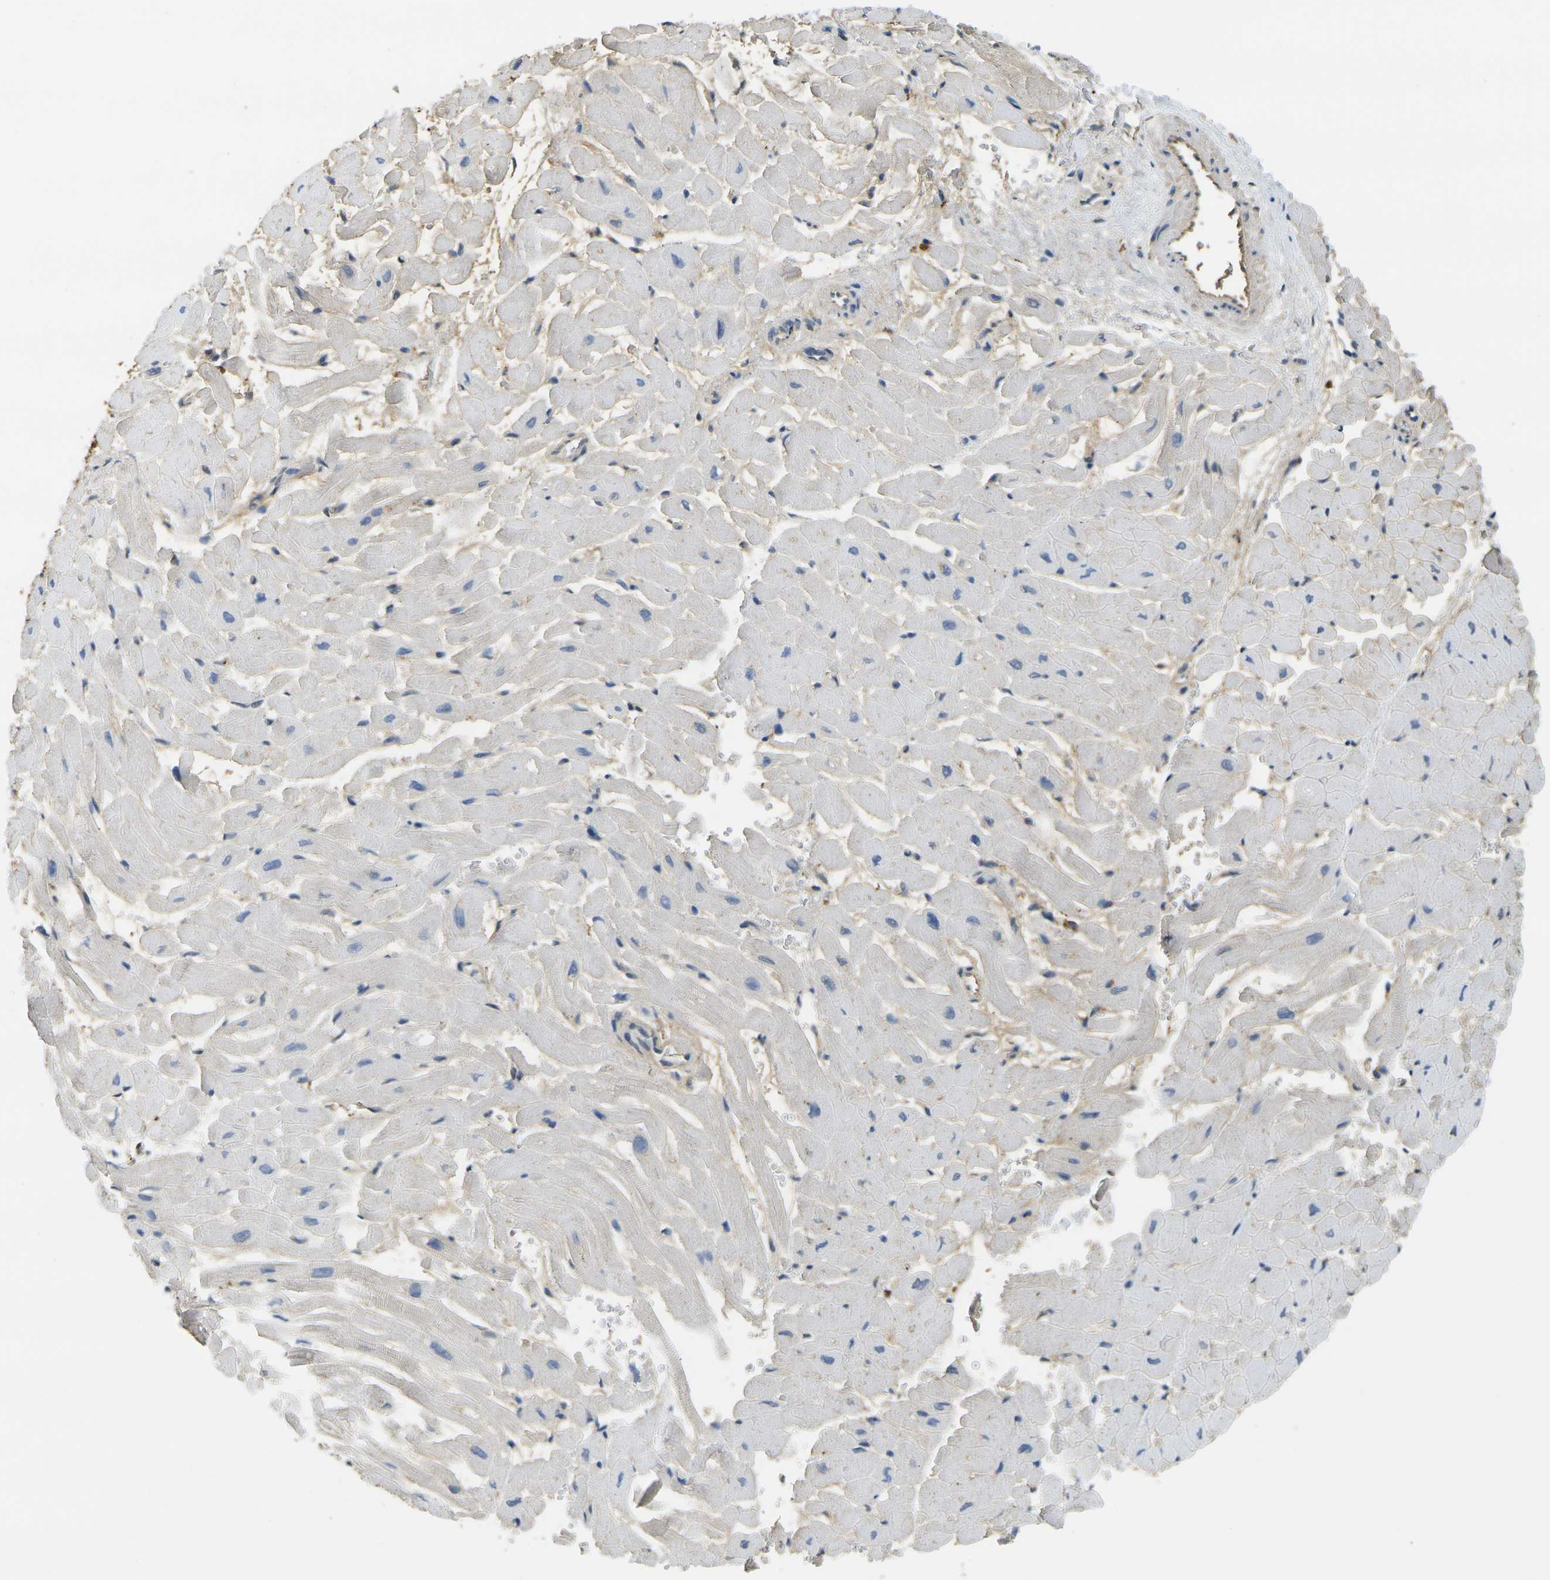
{"staining": {"intensity": "weak", "quantity": "<25%", "location": "cytoplasmic/membranous"}, "tissue": "heart muscle", "cell_type": "Cardiomyocytes", "image_type": "normal", "snomed": [{"axis": "morphology", "description": "Normal tissue, NOS"}, {"axis": "topography", "description": "Heart"}], "caption": "There is no significant expression in cardiomyocytes of heart muscle. (Stains: DAB immunohistochemistry (IHC) with hematoxylin counter stain, Microscopy: brightfield microscopy at high magnification).", "gene": "PLCD1", "patient": {"sex": "male", "age": 45}}